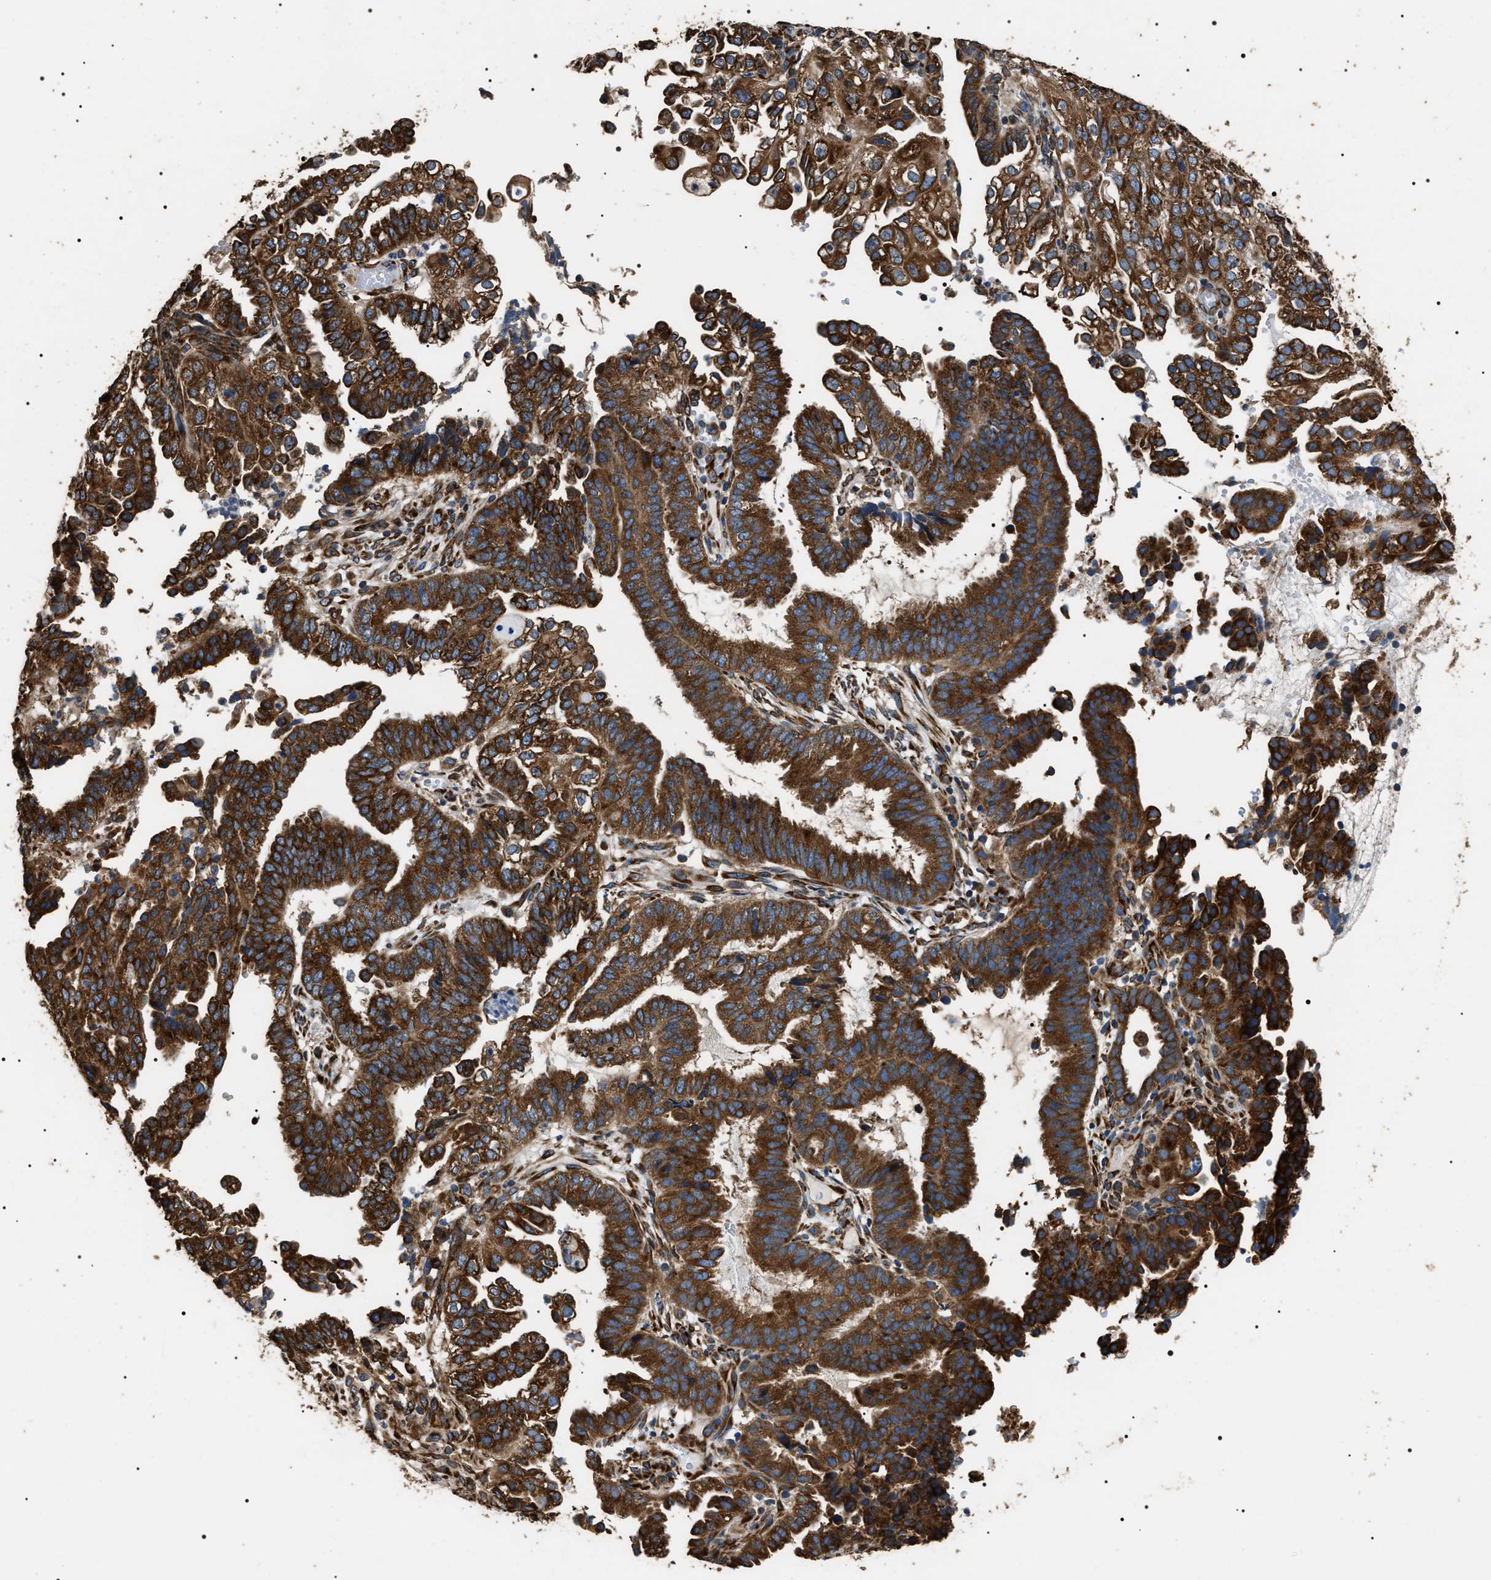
{"staining": {"intensity": "strong", "quantity": ">75%", "location": "cytoplasmic/membranous"}, "tissue": "endometrial cancer", "cell_type": "Tumor cells", "image_type": "cancer", "snomed": [{"axis": "morphology", "description": "Adenocarcinoma, NOS"}, {"axis": "topography", "description": "Endometrium"}], "caption": "Immunohistochemistry staining of adenocarcinoma (endometrial), which reveals high levels of strong cytoplasmic/membranous staining in about >75% of tumor cells indicating strong cytoplasmic/membranous protein expression. The staining was performed using DAB (3,3'-diaminobenzidine) (brown) for protein detection and nuclei were counterstained in hematoxylin (blue).", "gene": "KTN1", "patient": {"sex": "female", "age": 51}}